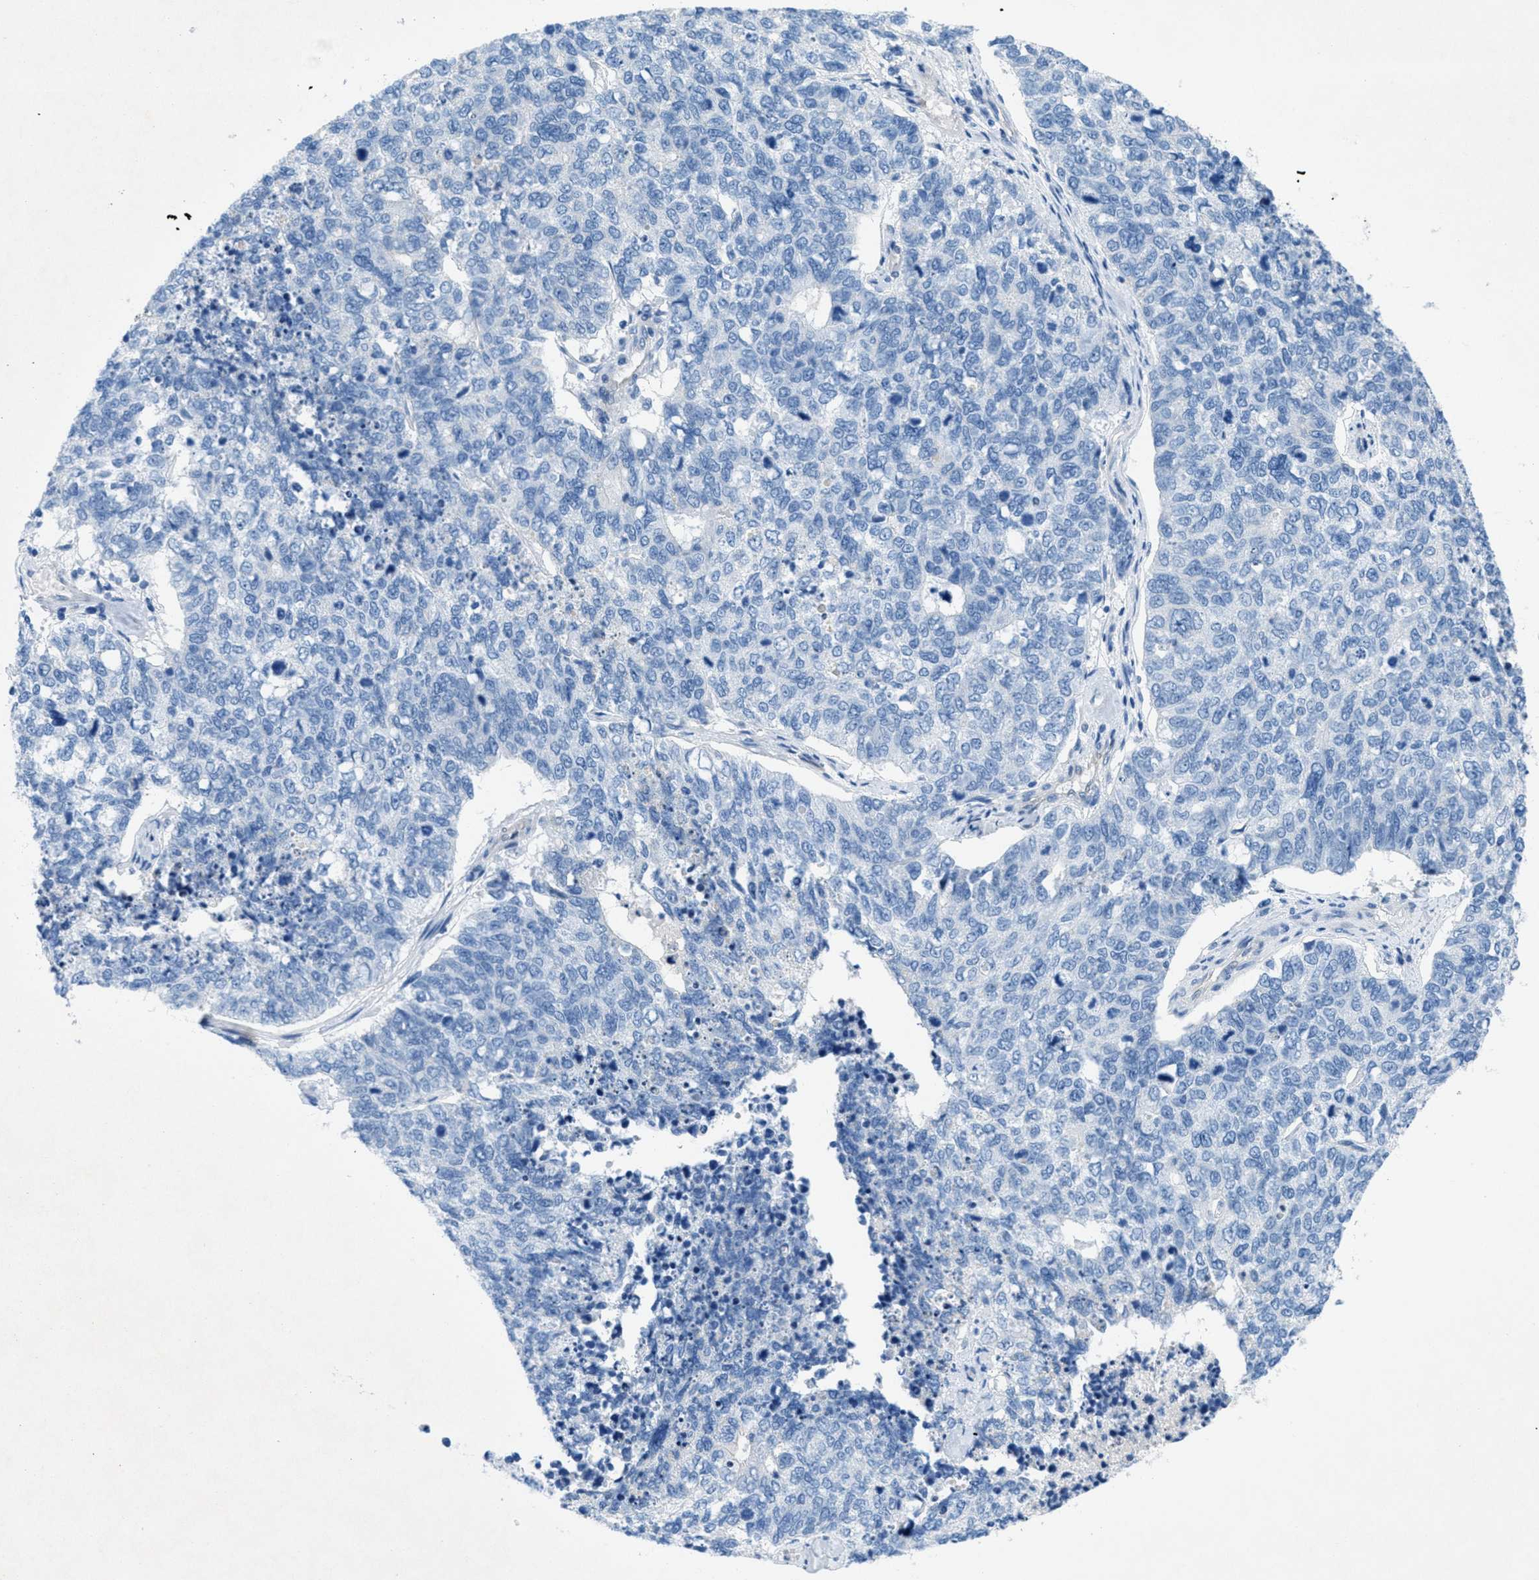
{"staining": {"intensity": "negative", "quantity": "none", "location": "none"}, "tissue": "cervical cancer", "cell_type": "Tumor cells", "image_type": "cancer", "snomed": [{"axis": "morphology", "description": "Squamous cell carcinoma, NOS"}, {"axis": "topography", "description": "Cervix"}], "caption": "Tumor cells are negative for brown protein staining in cervical cancer. (Brightfield microscopy of DAB IHC at high magnification).", "gene": "GALNT17", "patient": {"sex": "female", "age": 63}}